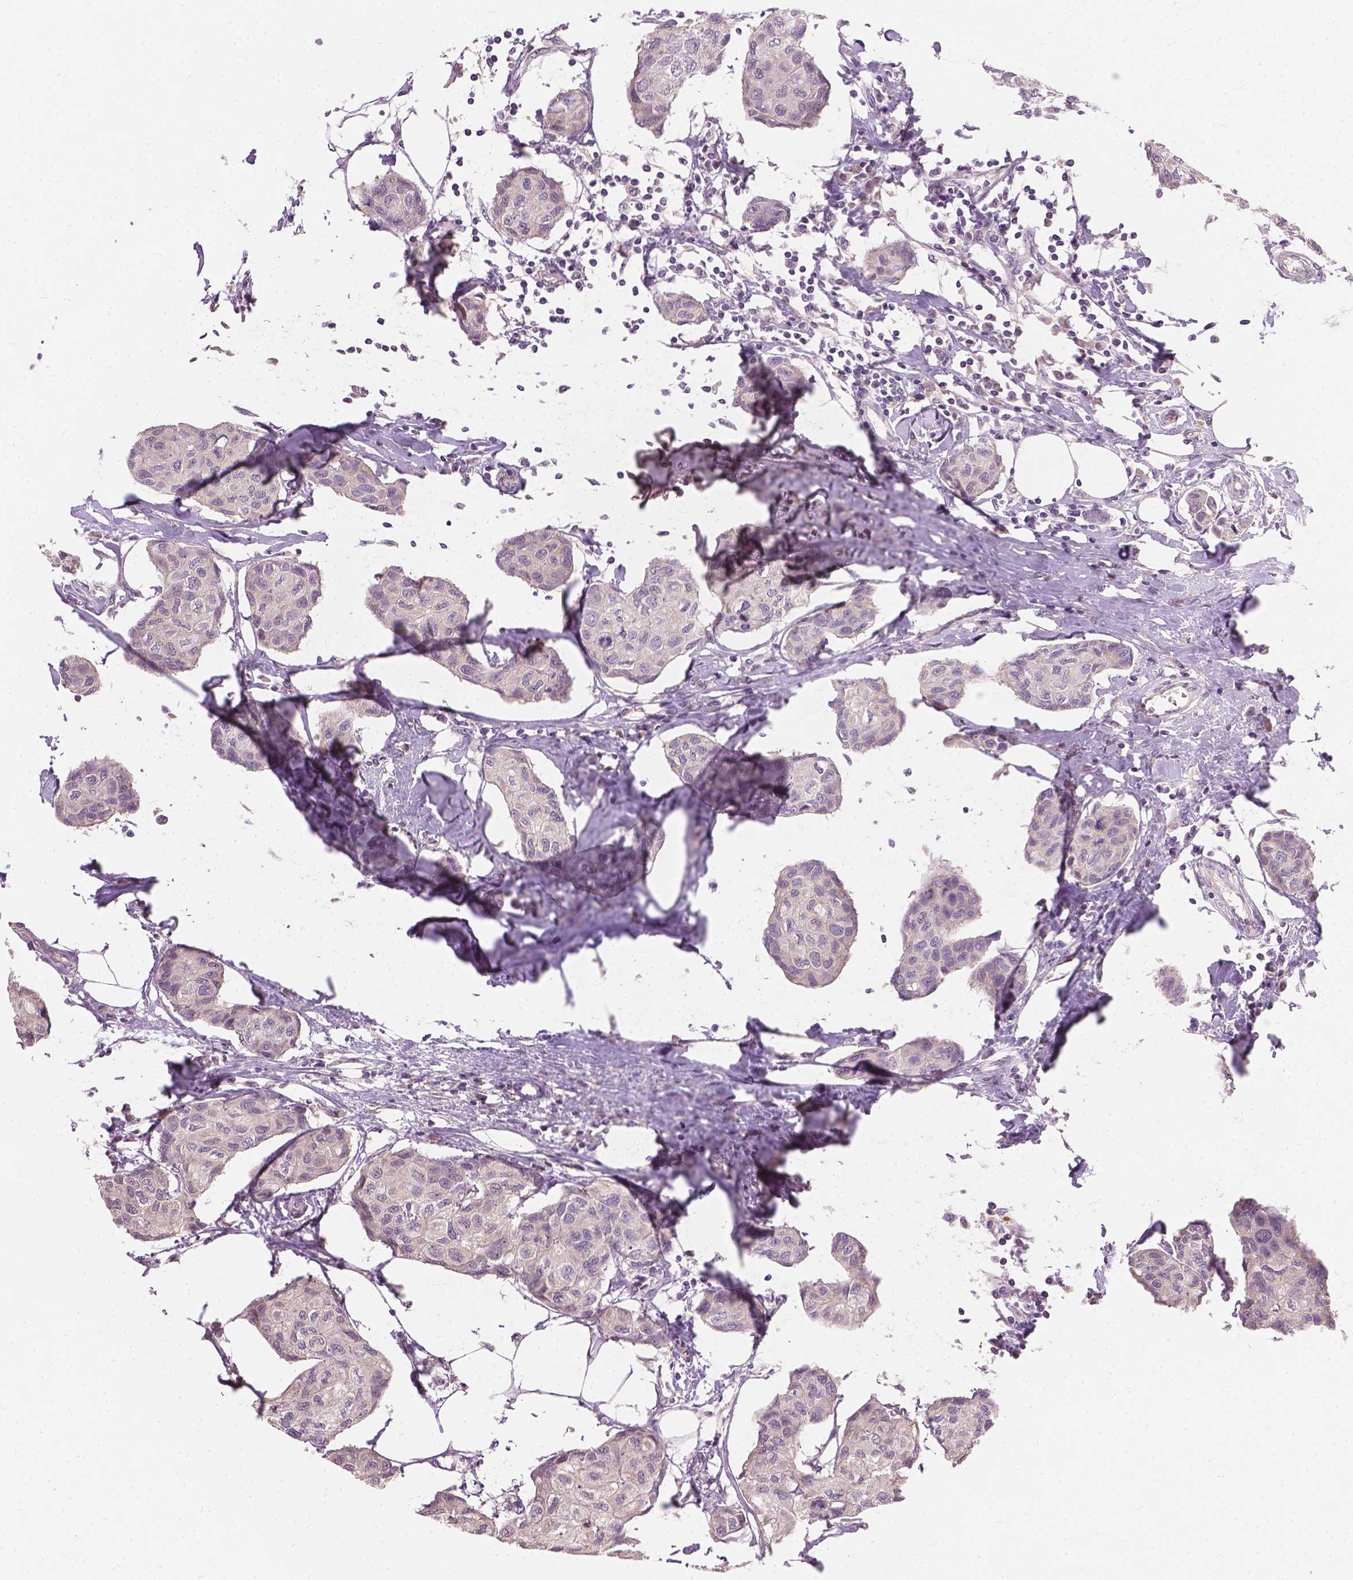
{"staining": {"intensity": "negative", "quantity": "none", "location": "none"}, "tissue": "breast cancer", "cell_type": "Tumor cells", "image_type": "cancer", "snomed": [{"axis": "morphology", "description": "Duct carcinoma"}, {"axis": "topography", "description": "Breast"}], "caption": "Immunohistochemical staining of human invasive ductal carcinoma (breast) reveals no significant staining in tumor cells. (Immunohistochemistry, brightfield microscopy, high magnification).", "gene": "KRT17", "patient": {"sex": "female", "age": 80}}